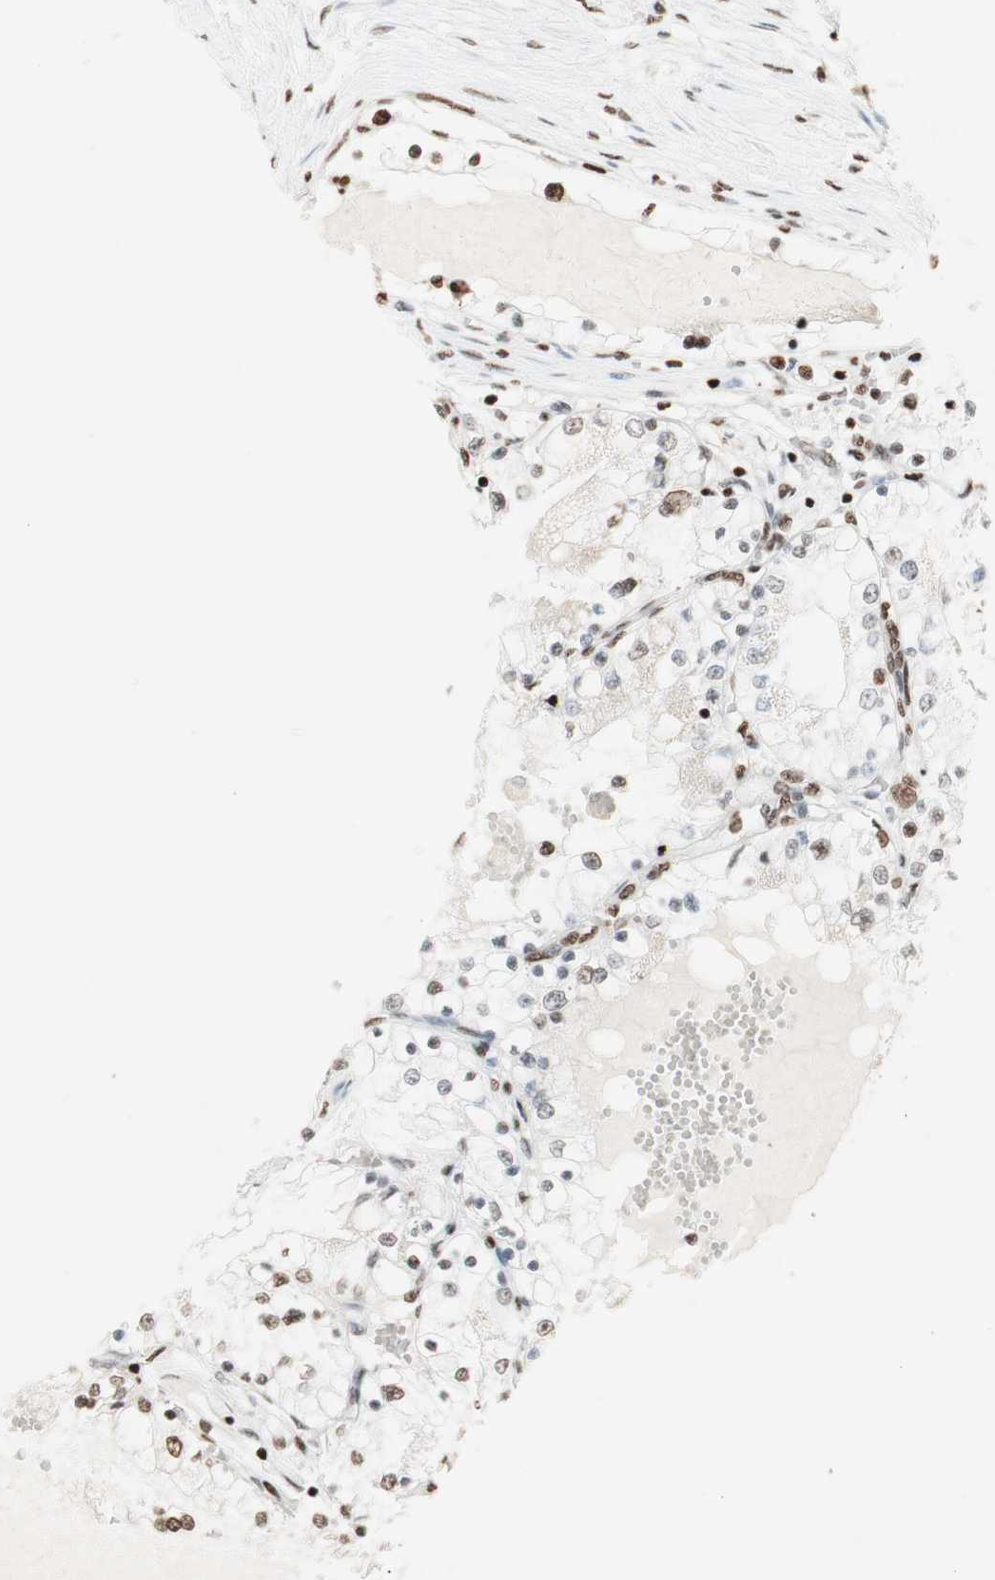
{"staining": {"intensity": "moderate", "quantity": "25%-75%", "location": "nuclear"}, "tissue": "renal cancer", "cell_type": "Tumor cells", "image_type": "cancer", "snomed": [{"axis": "morphology", "description": "Adenocarcinoma, NOS"}, {"axis": "topography", "description": "Kidney"}], "caption": "High-magnification brightfield microscopy of renal cancer (adenocarcinoma) stained with DAB (3,3'-diaminobenzidine) (brown) and counterstained with hematoxylin (blue). tumor cells exhibit moderate nuclear positivity is appreciated in approximately25%-75% of cells.", "gene": "HNRNPA2B1", "patient": {"sex": "male", "age": 68}}